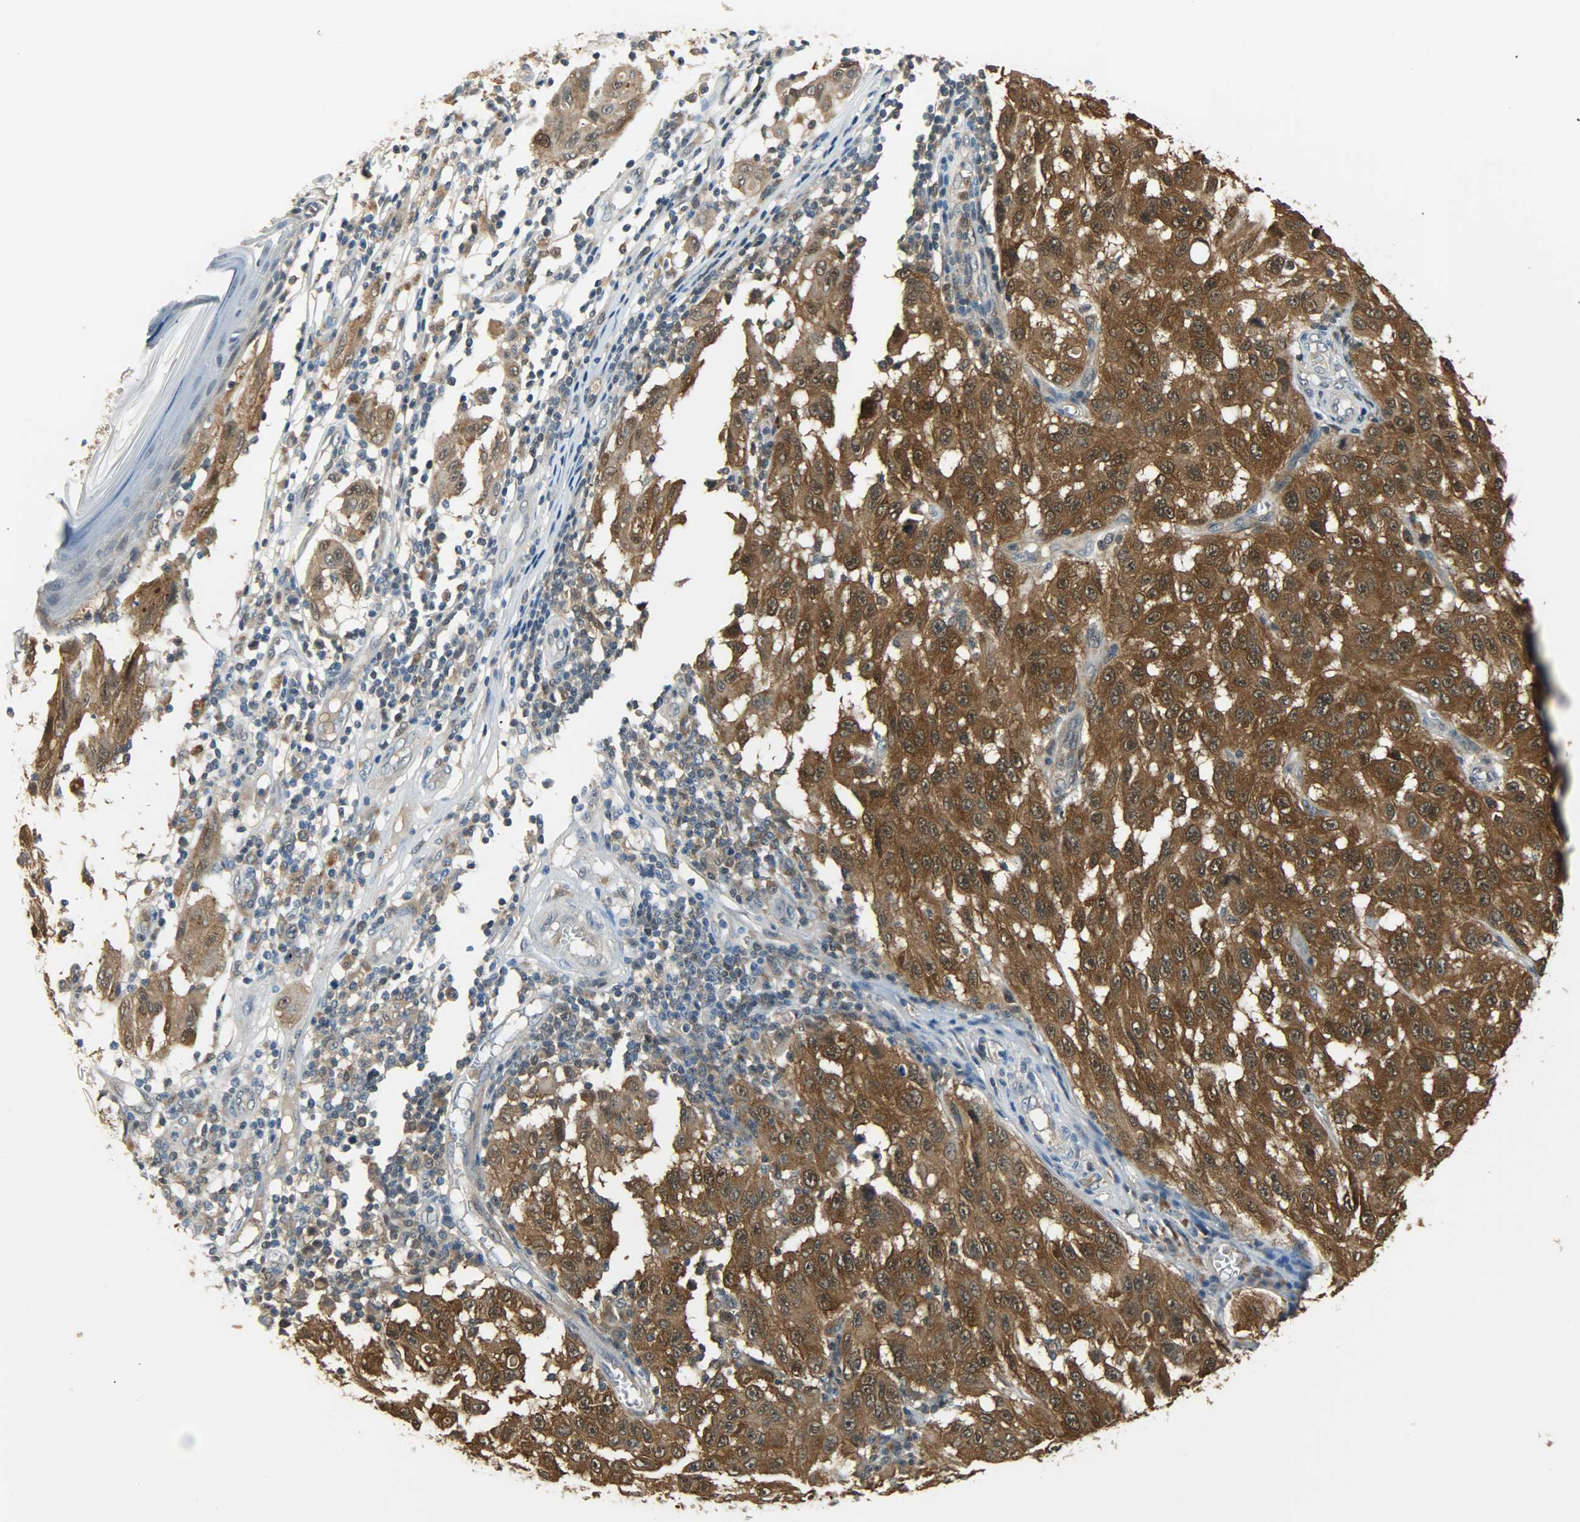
{"staining": {"intensity": "strong", "quantity": ">75%", "location": "cytoplasmic/membranous,nuclear"}, "tissue": "melanoma", "cell_type": "Tumor cells", "image_type": "cancer", "snomed": [{"axis": "morphology", "description": "Malignant melanoma, NOS"}, {"axis": "topography", "description": "Skin"}], "caption": "High-power microscopy captured an IHC histopathology image of melanoma, revealing strong cytoplasmic/membranous and nuclear staining in approximately >75% of tumor cells.", "gene": "EIF4EBP1", "patient": {"sex": "male", "age": 30}}